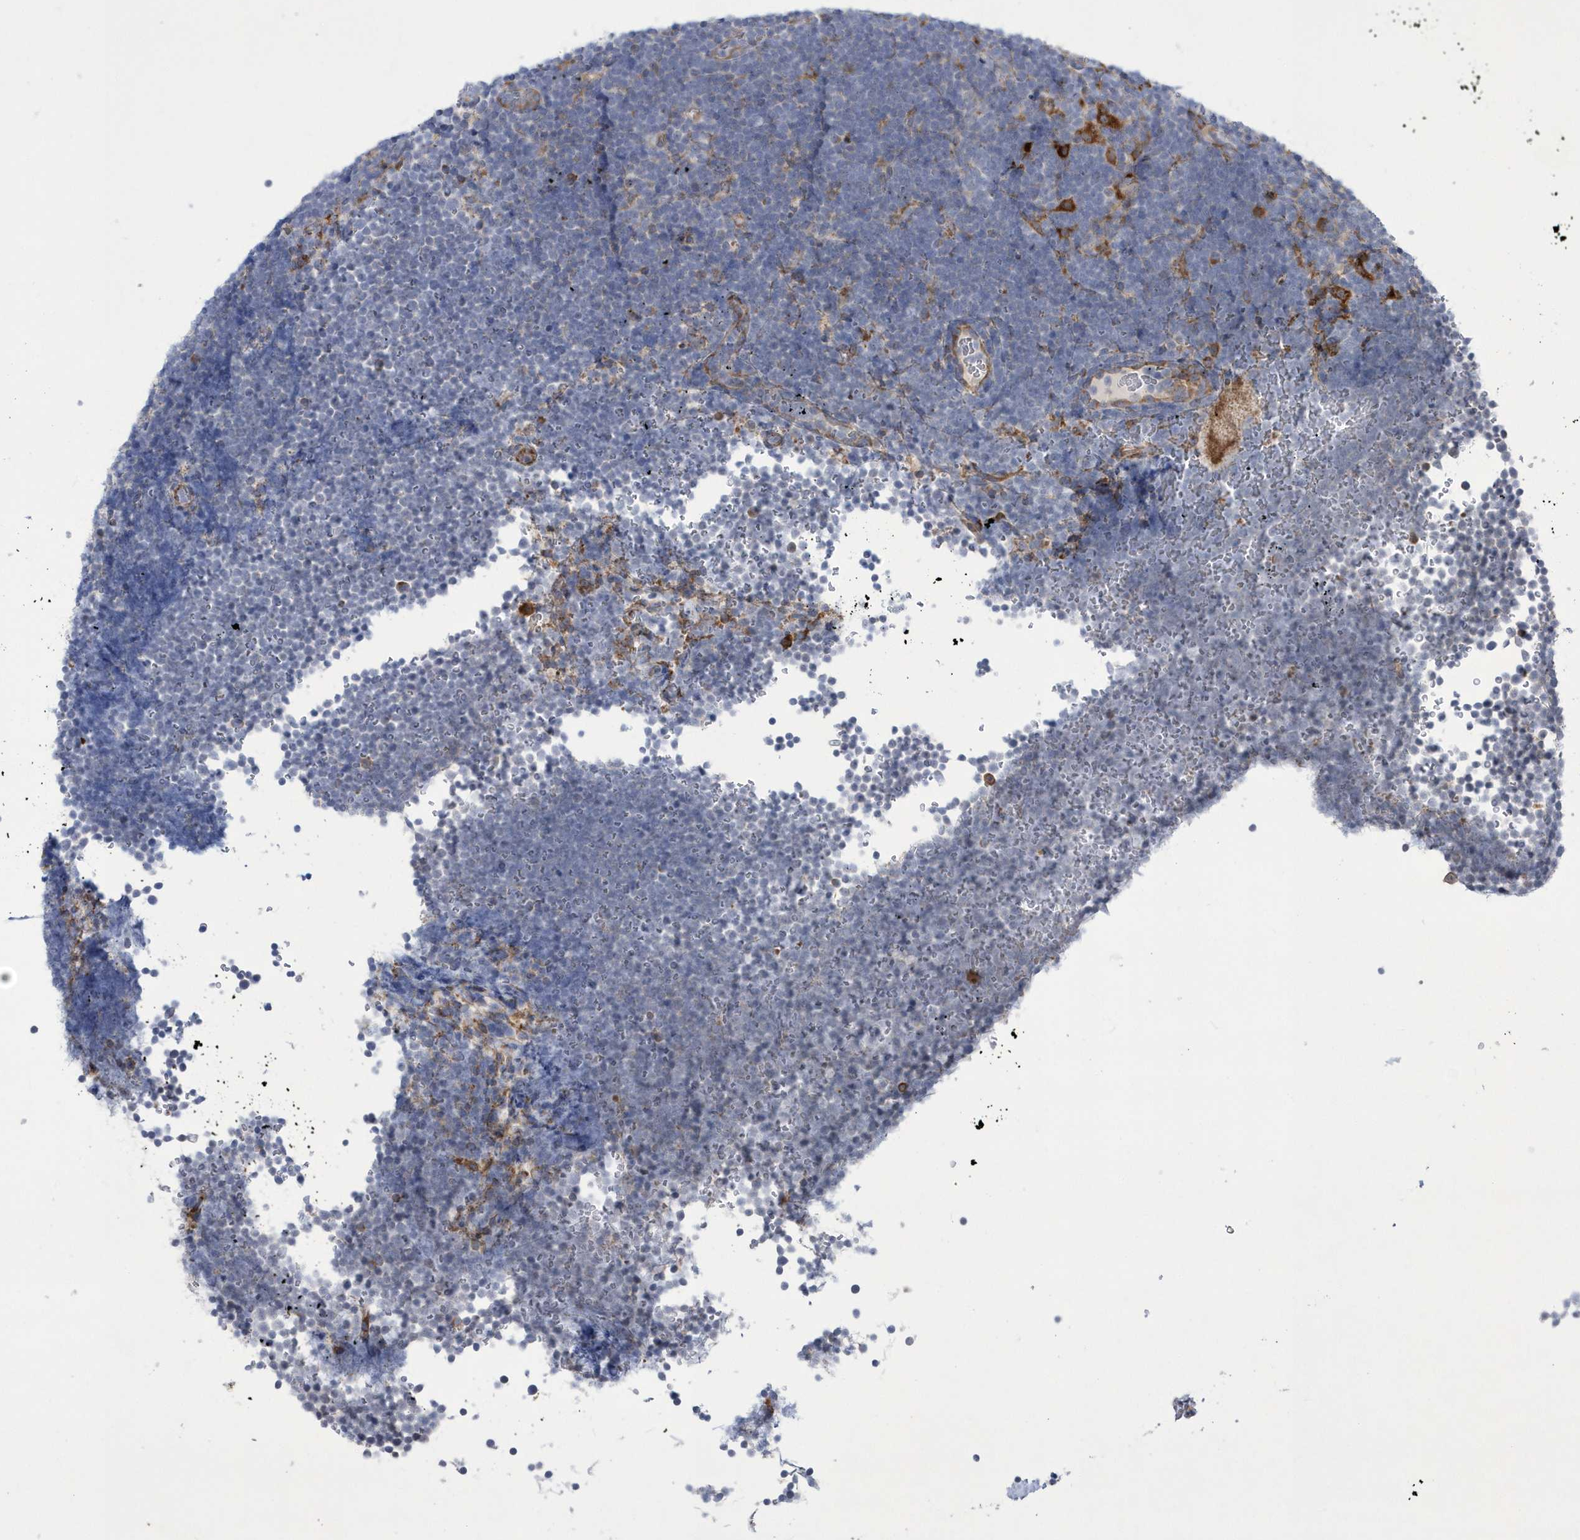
{"staining": {"intensity": "negative", "quantity": "none", "location": "none"}, "tissue": "lymphoma", "cell_type": "Tumor cells", "image_type": "cancer", "snomed": [{"axis": "morphology", "description": "Malignant lymphoma, non-Hodgkin's type, High grade"}, {"axis": "topography", "description": "Lymph node"}], "caption": "High-grade malignant lymphoma, non-Hodgkin's type stained for a protein using immunohistochemistry demonstrates no positivity tumor cells.", "gene": "MED31", "patient": {"sex": "male", "age": 13}}